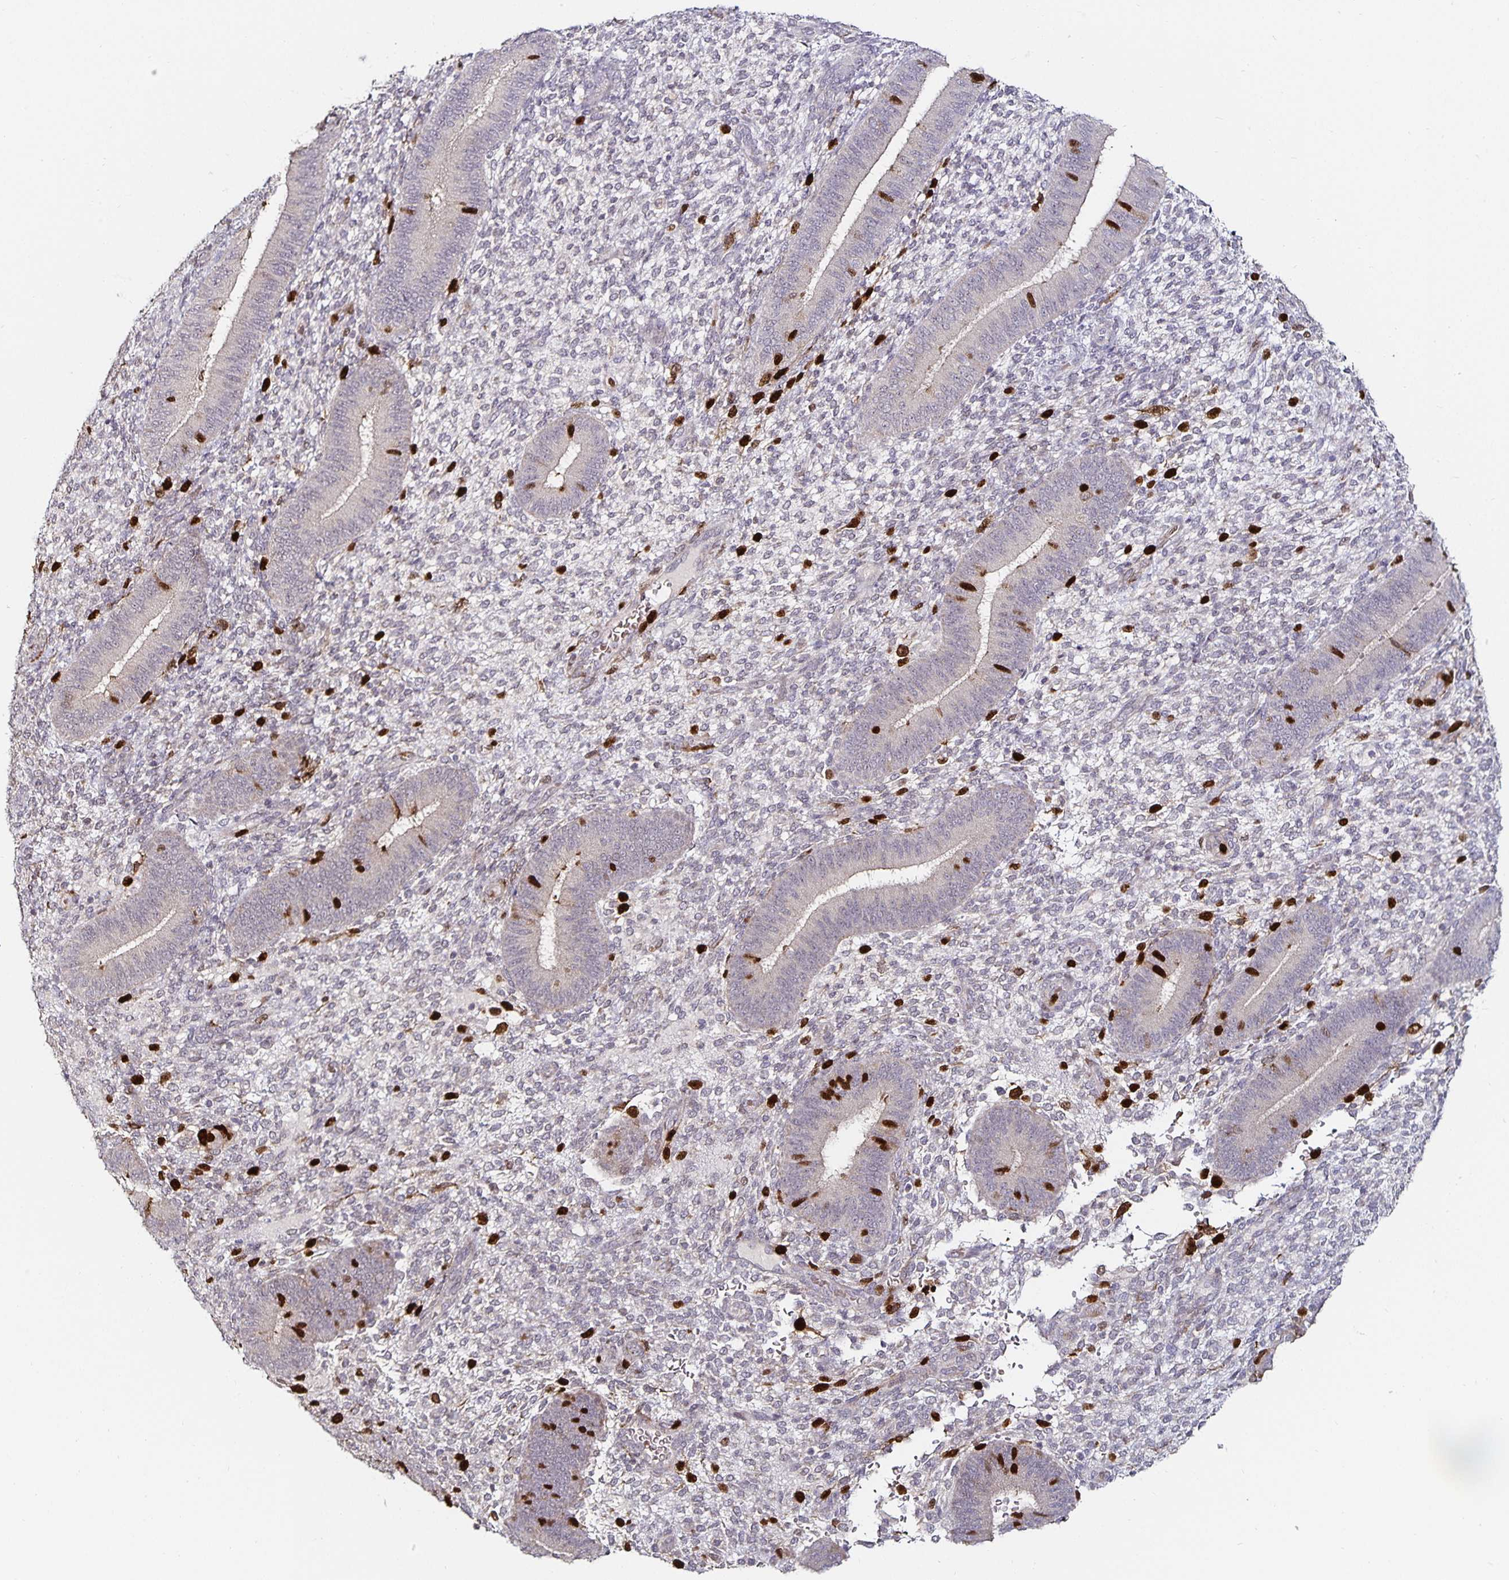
{"staining": {"intensity": "strong", "quantity": "<25%", "location": "nuclear"}, "tissue": "endometrium", "cell_type": "Cells in endometrial stroma", "image_type": "normal", "snomed": [{"axis": "morphology", "description": "Normal tissue, NOS"}, {"axis": "topography", "description": "Endometrium"}], "caption": "DAB (3,3'-diaminobenzidine) immunohistochemical staining of normal human endometrium demonstrates strong nuclear protein positivity in approximately <25% of cells in endometrial stroma. The protein of interest is stained brown, and the nuclei are stained in blue (DAB (3,3'-diaminobenzidine) IHC with brightfield microscopy, high magnification).", "gene": "ANLN", "patient": {"sex": "female", "age": 39}}